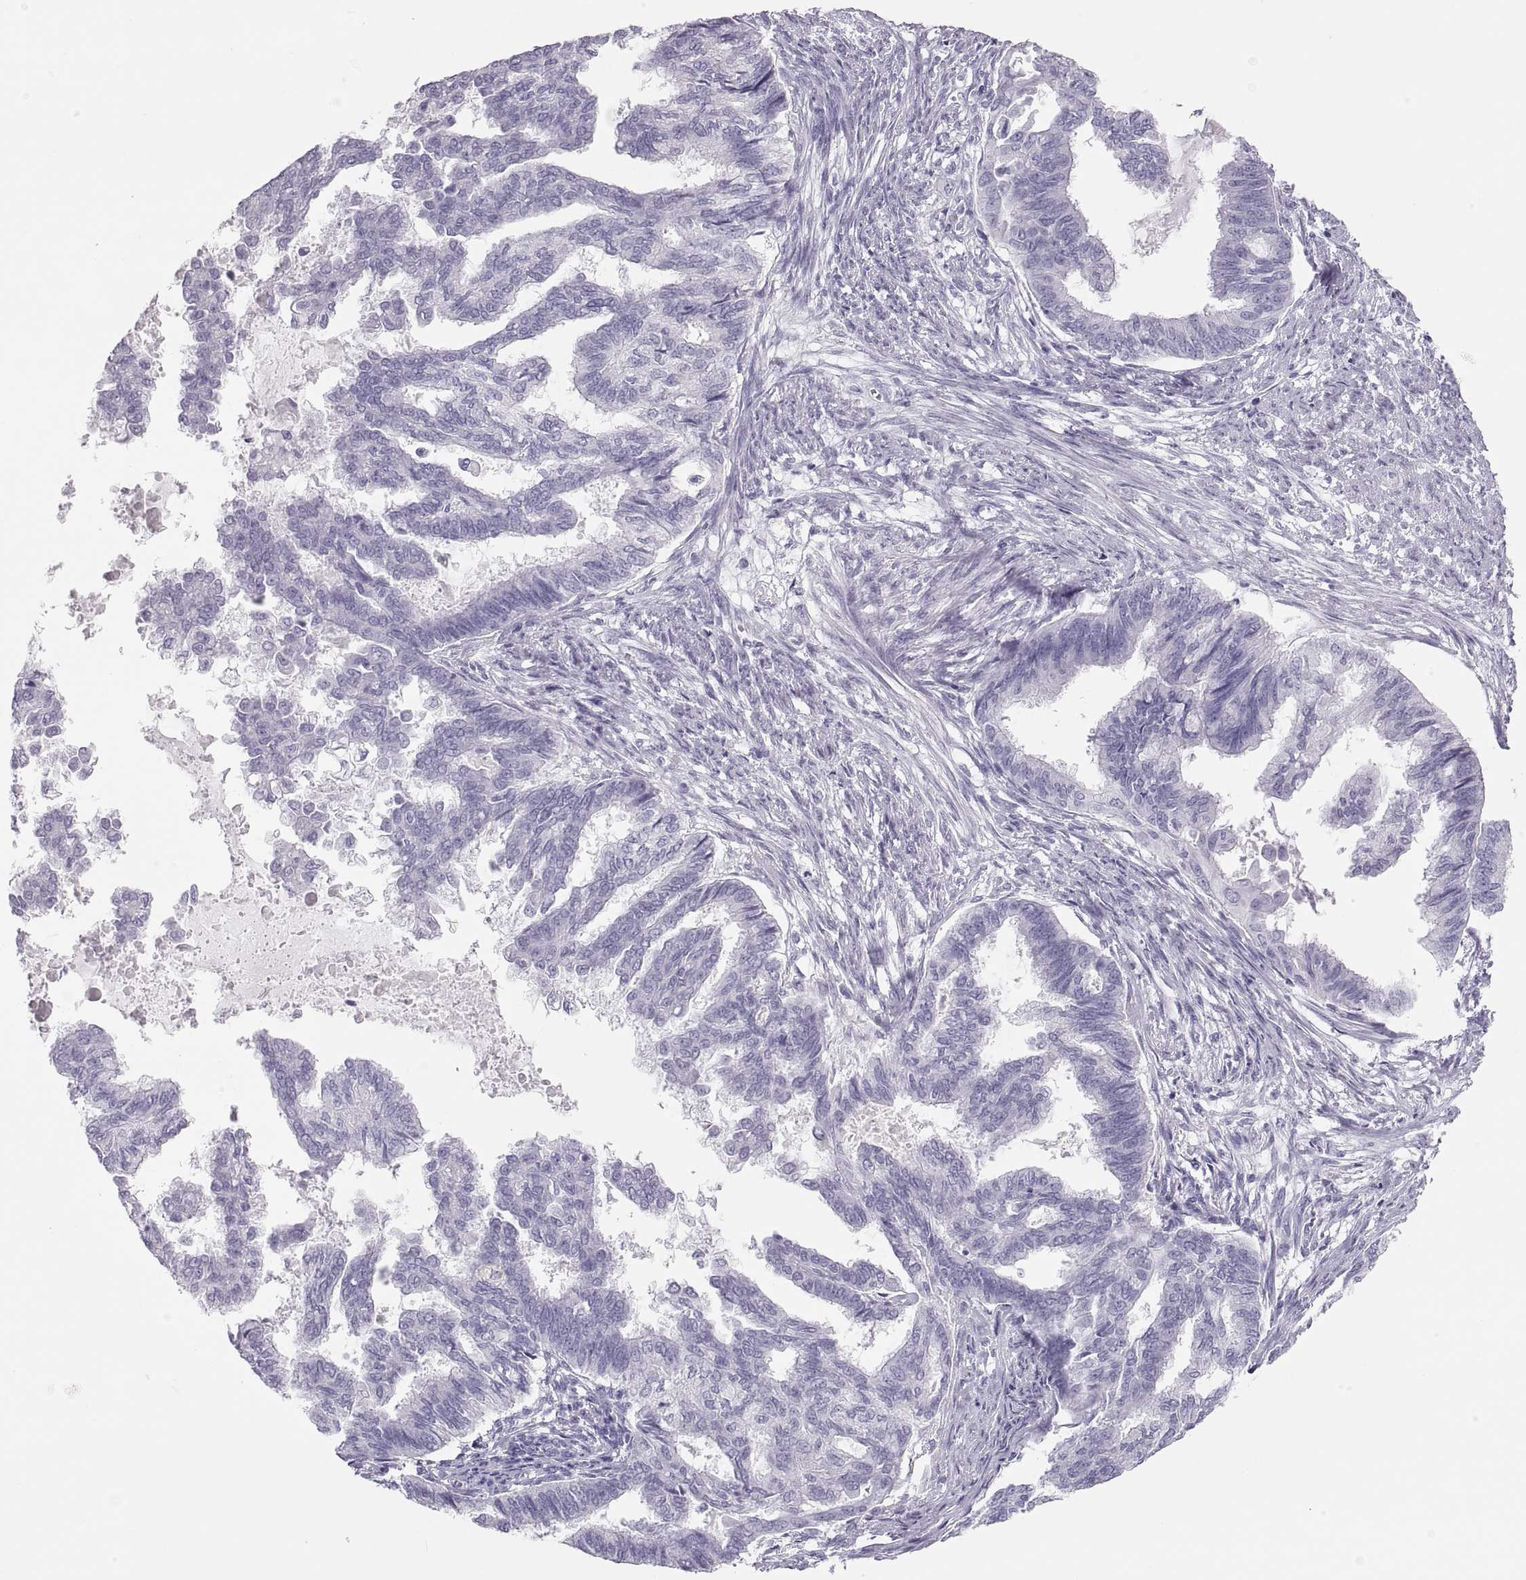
{"staining": {"intensity": "negative", "quantity": "none", "location": "none"}, "tissue": "endometrial cancer", "cell_type": "Tumor cells", "image_type": "cancer", "snomed": [{"axis": "morphology", "description": "Adenocarcinoma, NOS"}, {"axis": "topography", "description": "Endometrium"}], "caption": "Tumor cells are negative for protein expression in human endometrial cancer.", "gene": "SEMG1", "patient": {"sex": "female", "age": 86}}